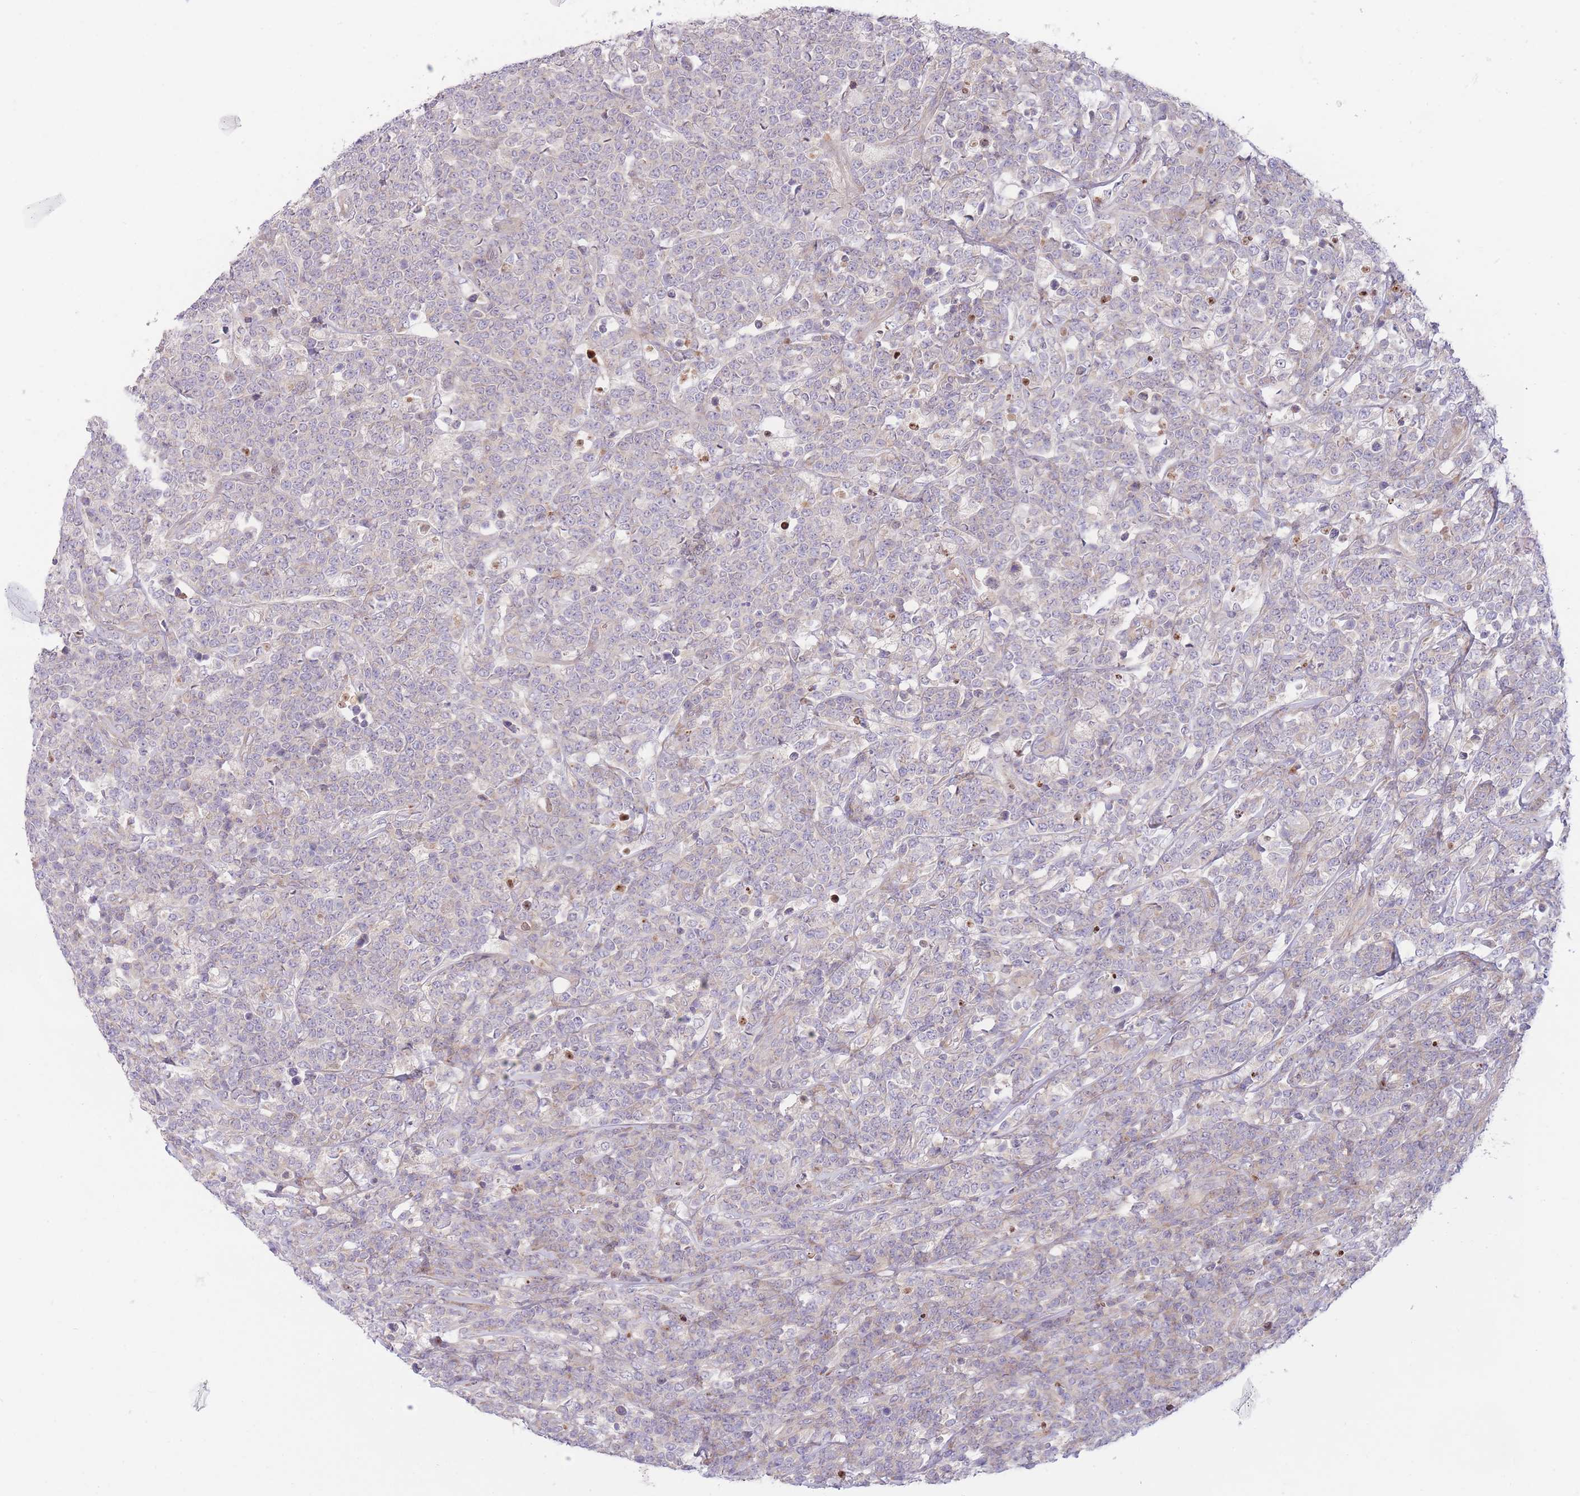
{"staining": {"intensity": "negative", "quantity": "none", "location": "none"}, "tissue": "lymphoma", "cell_type": "Tumor cells", "image_type": "cancer", "snomed": [{"axis": "morphology", "description": "Malignant lymphoma, non-Hodgkin's type, High grade"}, {"axis": "topography", "description": "Small intestine"}], "caption": "This is a micrograph of immunohistochemistry staining of lymphoma, which shows no positivity in tumor cells.", "gene": "BOLA2B", "patient": {"sex": "male", "age": 8}}